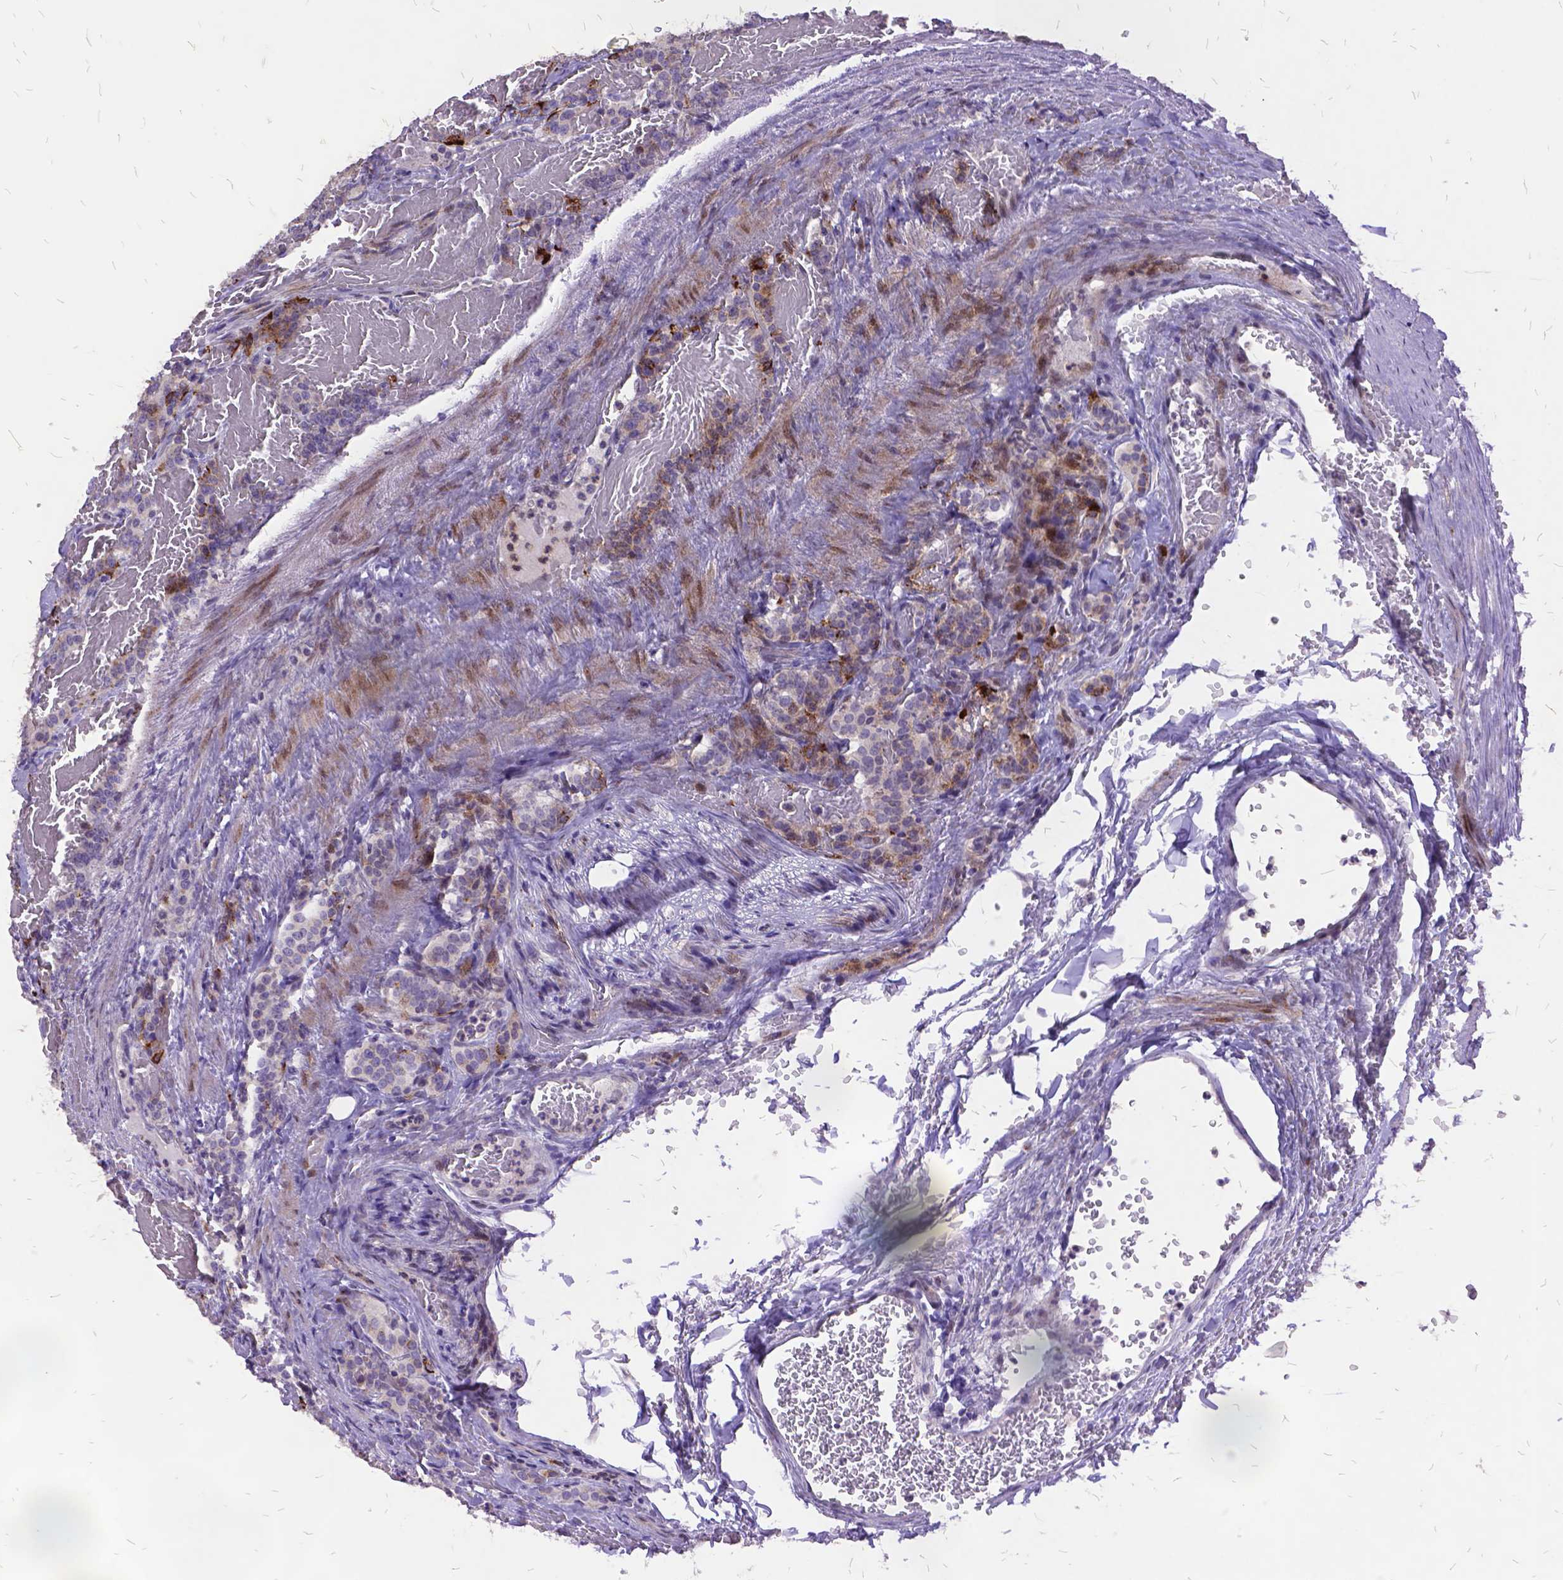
{"staining": {"intensity": "moderate", "quantity": "<25%", "location": "cytoplasmic/membranous"}, "tissue": "carcinoid", "cell_type": "Tumor cells", "image_type": "cancer", "snomed": [{"axis": "morphology", "description": "Carcinoid, malignant, NOS"}, {"axis": "topography", "description": "Lung"}], "caption": "Approximately <25% of tumor cells in carcinoid display moderate cytoplasmic/membranous protein staining as visualized by brown immunohistochemical staining.", "gene": "ITGB6", "patient": {"sex": "female", "age": 46}}